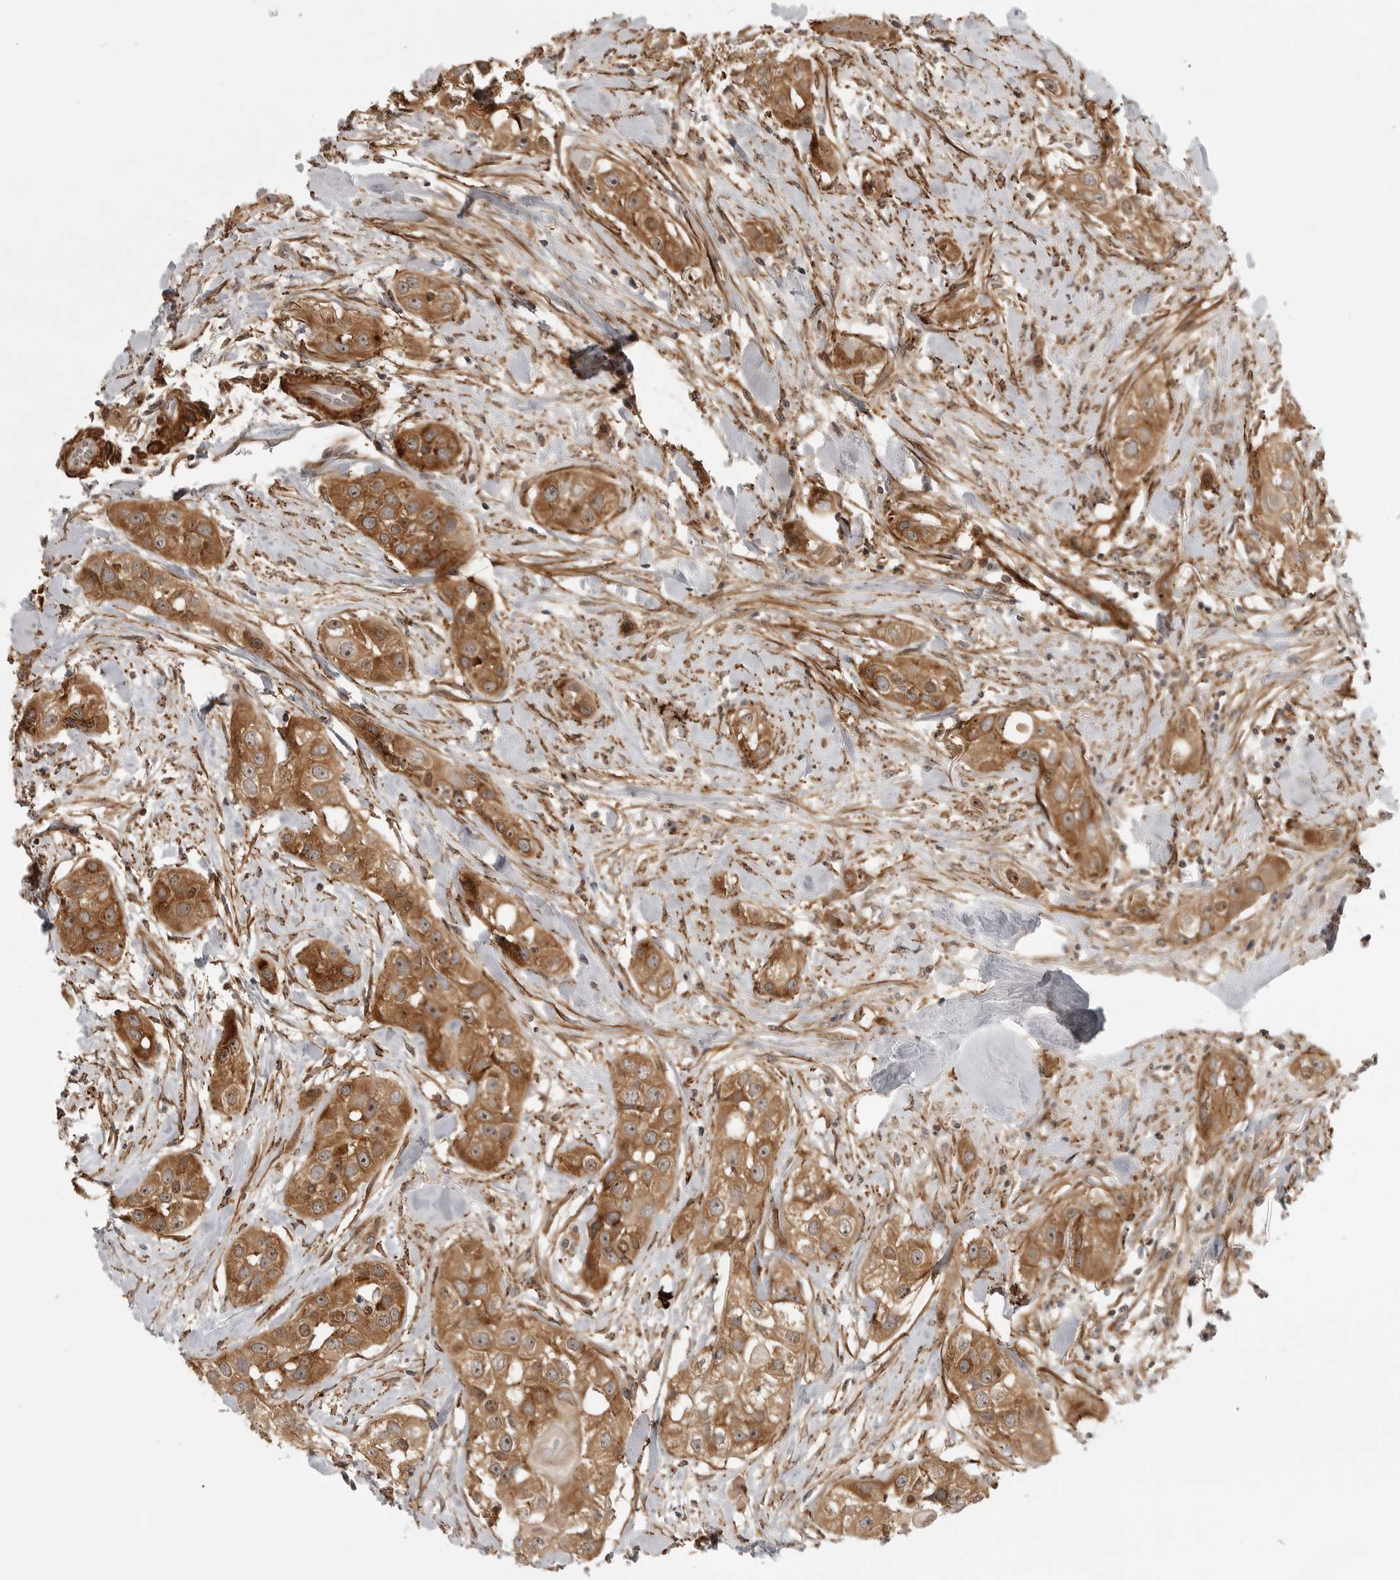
{"staining": {"intensity": "moderate", "quantity": ">75%", "location": "cytoplasmic/membranous,nuclear"}, "tissue": "head and neck cancer", "cell_type": "Tumor cells", "image_type": "cancer", "snomed": [{"axis": "morphology", "description": "Normal tissue, NOS"}, {"axis": "morphology", "description": "Squamous cell carcinoma, NOS"}, {"axis": "topography", "description": "Skeletal muscle"}, {"axis": "topography", "description": "Head-Neck"}], "caption": "Head and neck cancer (squamous cell carcinoma) stained with DAB (3,3'-diaminobenzidine) immunohistochemistry exhibits medium levels of moderate cytoplasmic/membranous and nuclear positivity in approximately >75% of tumor cells.", "gene": "TUT4", "patient": {"sex": "male", "age": 51}}